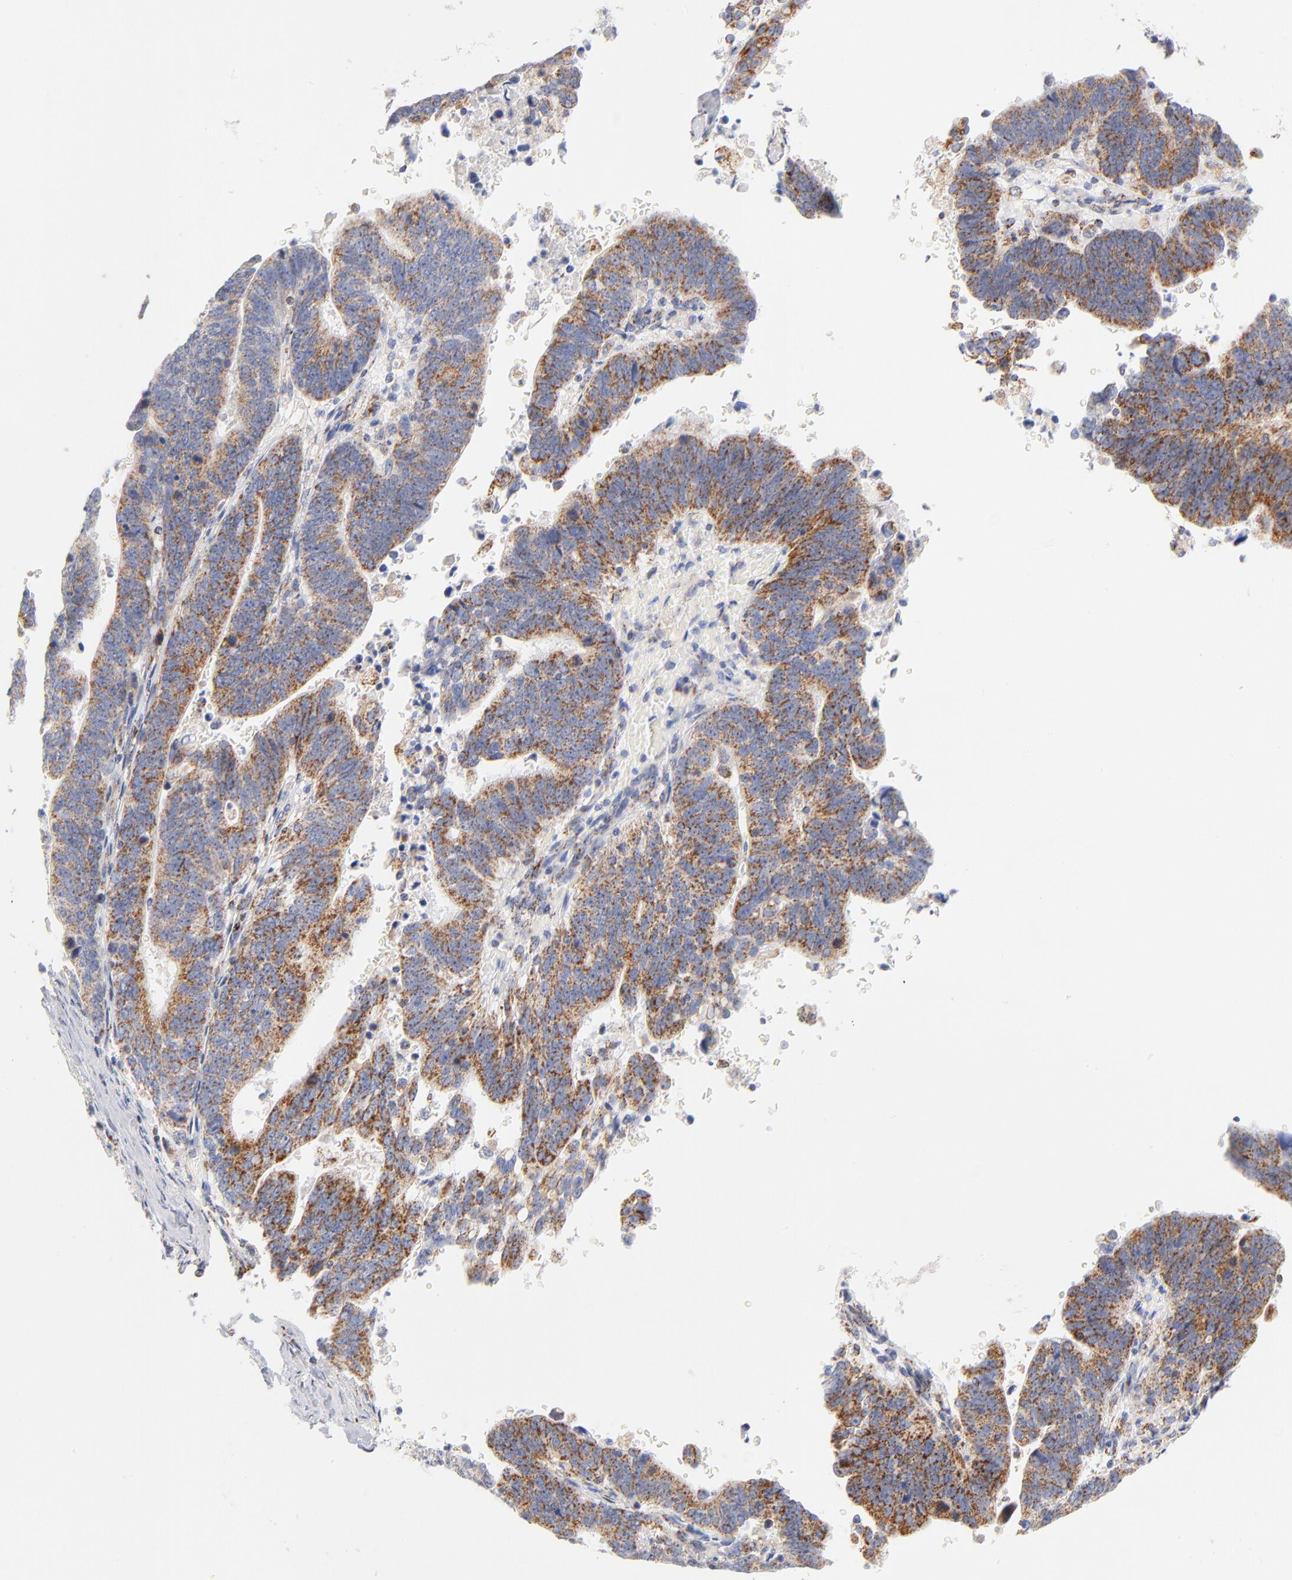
{"staining": {"intensity": "moderate", "quantity": ">75%", "location": "cytoplasmic/membranous"}, "tissue": "stomach cancer", "cell_type": "Tumor cells", "image_type": "cancer", "snomed": [{"axis": "morphology", "description": "Adenocarcinoma, NOS"}, {"axis": "topography", "description": "Stomach, upper"}], "caption": "Protein analysis of stomach cancer tissue shows moderate cytoplasmic/membranous expression in about >75% of tumor cells.", "gene": "DLAT", "patient": {"sex": "female", "age": 50}}